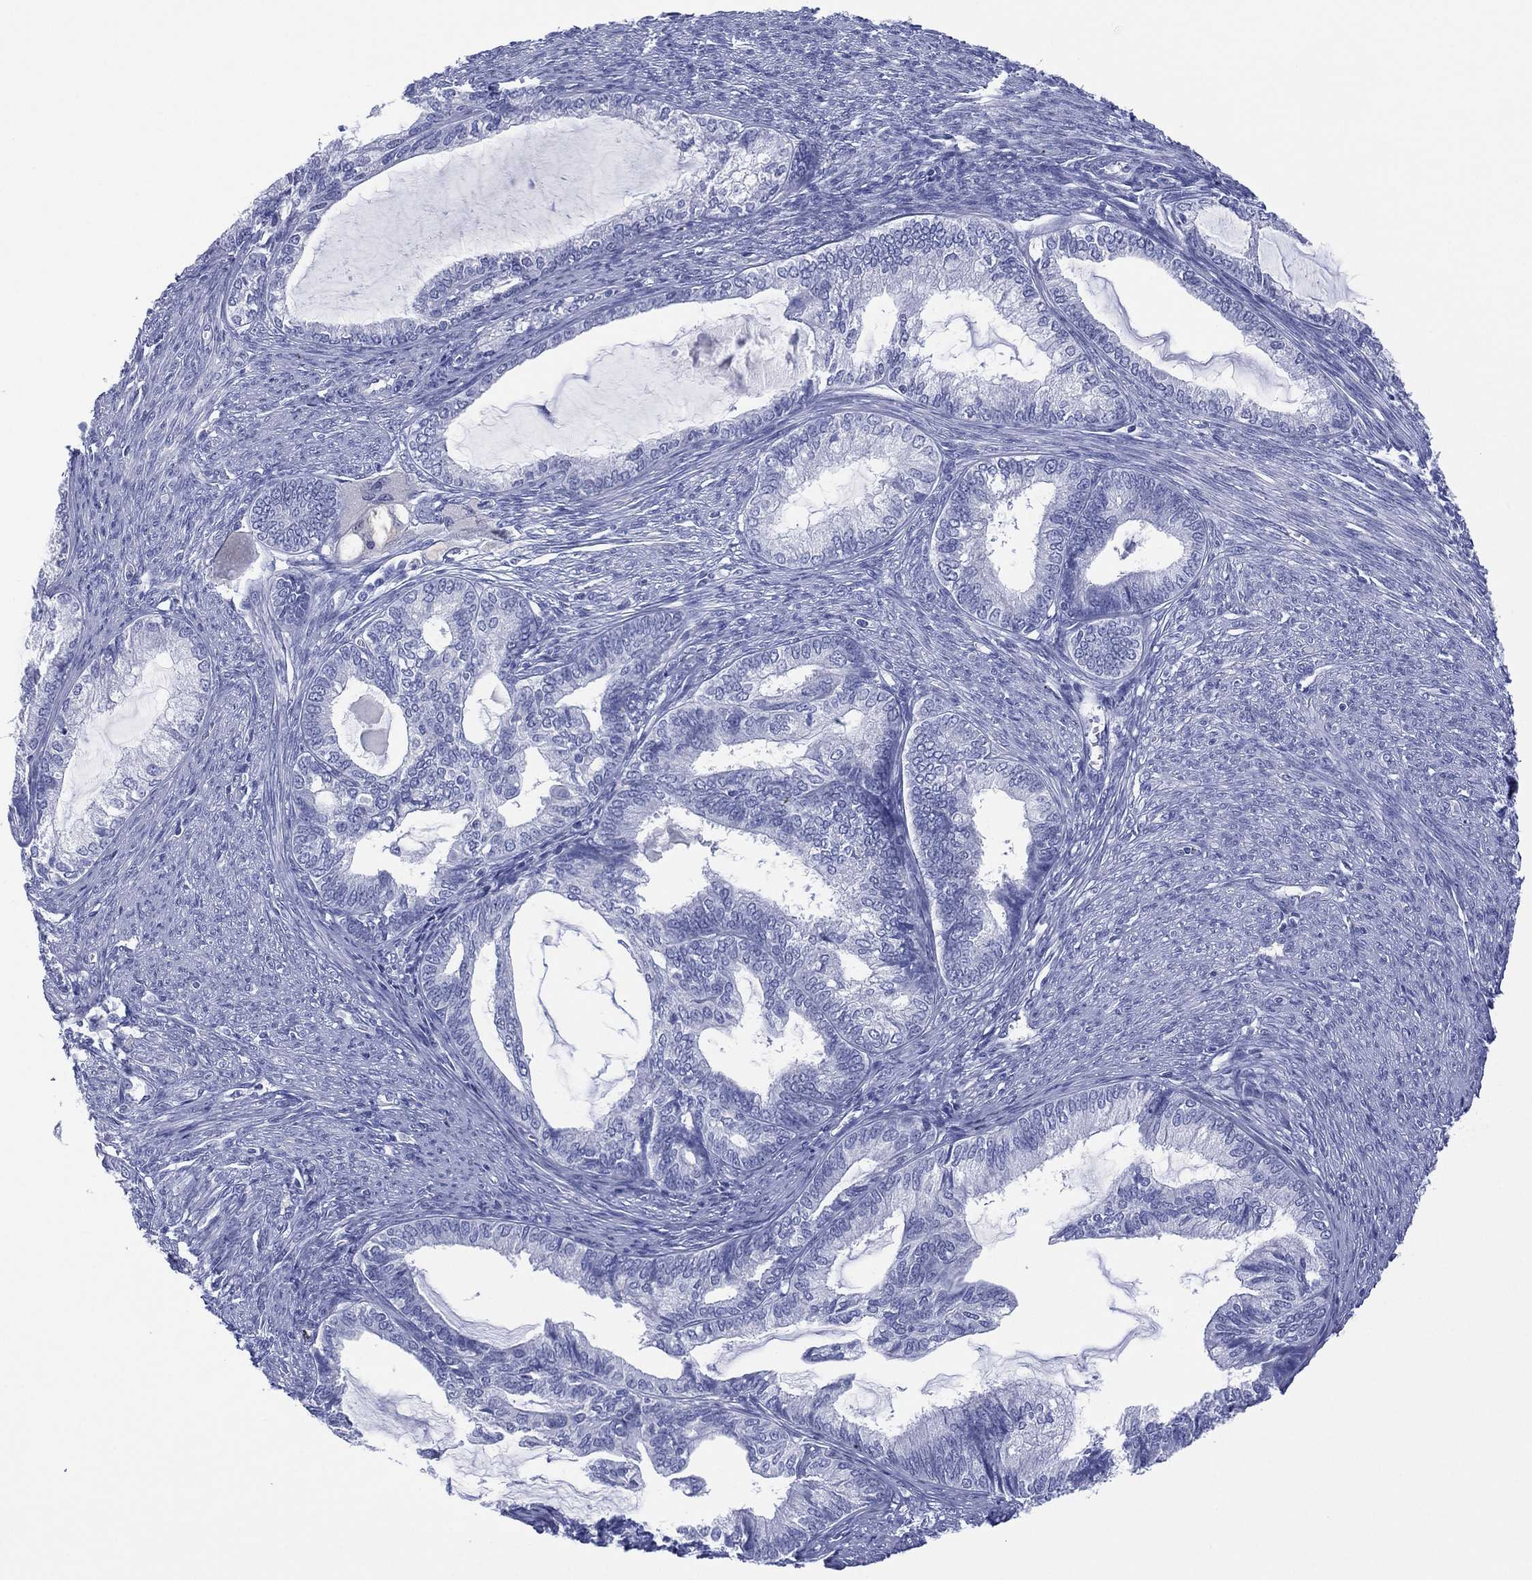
{"staining": {"intensity": "negative", "quantity": "none", "location": "none"}, "tissue": "endometrial cancer", "cell_type": "Tumor cells", "image_type": "cancer", "snomed": [{"axis": "morphology", "description": "Adenocarcinoma, NOS"}, {"axis": "topography", "description": "Endometrium"}], "caption": "This is a micrograph of IHC staining of endometrial adenocarcinoma, which shows no positivity in tumor cells.", "gene": "DSG1", "patient": {"sex": "female", "age": 86}}